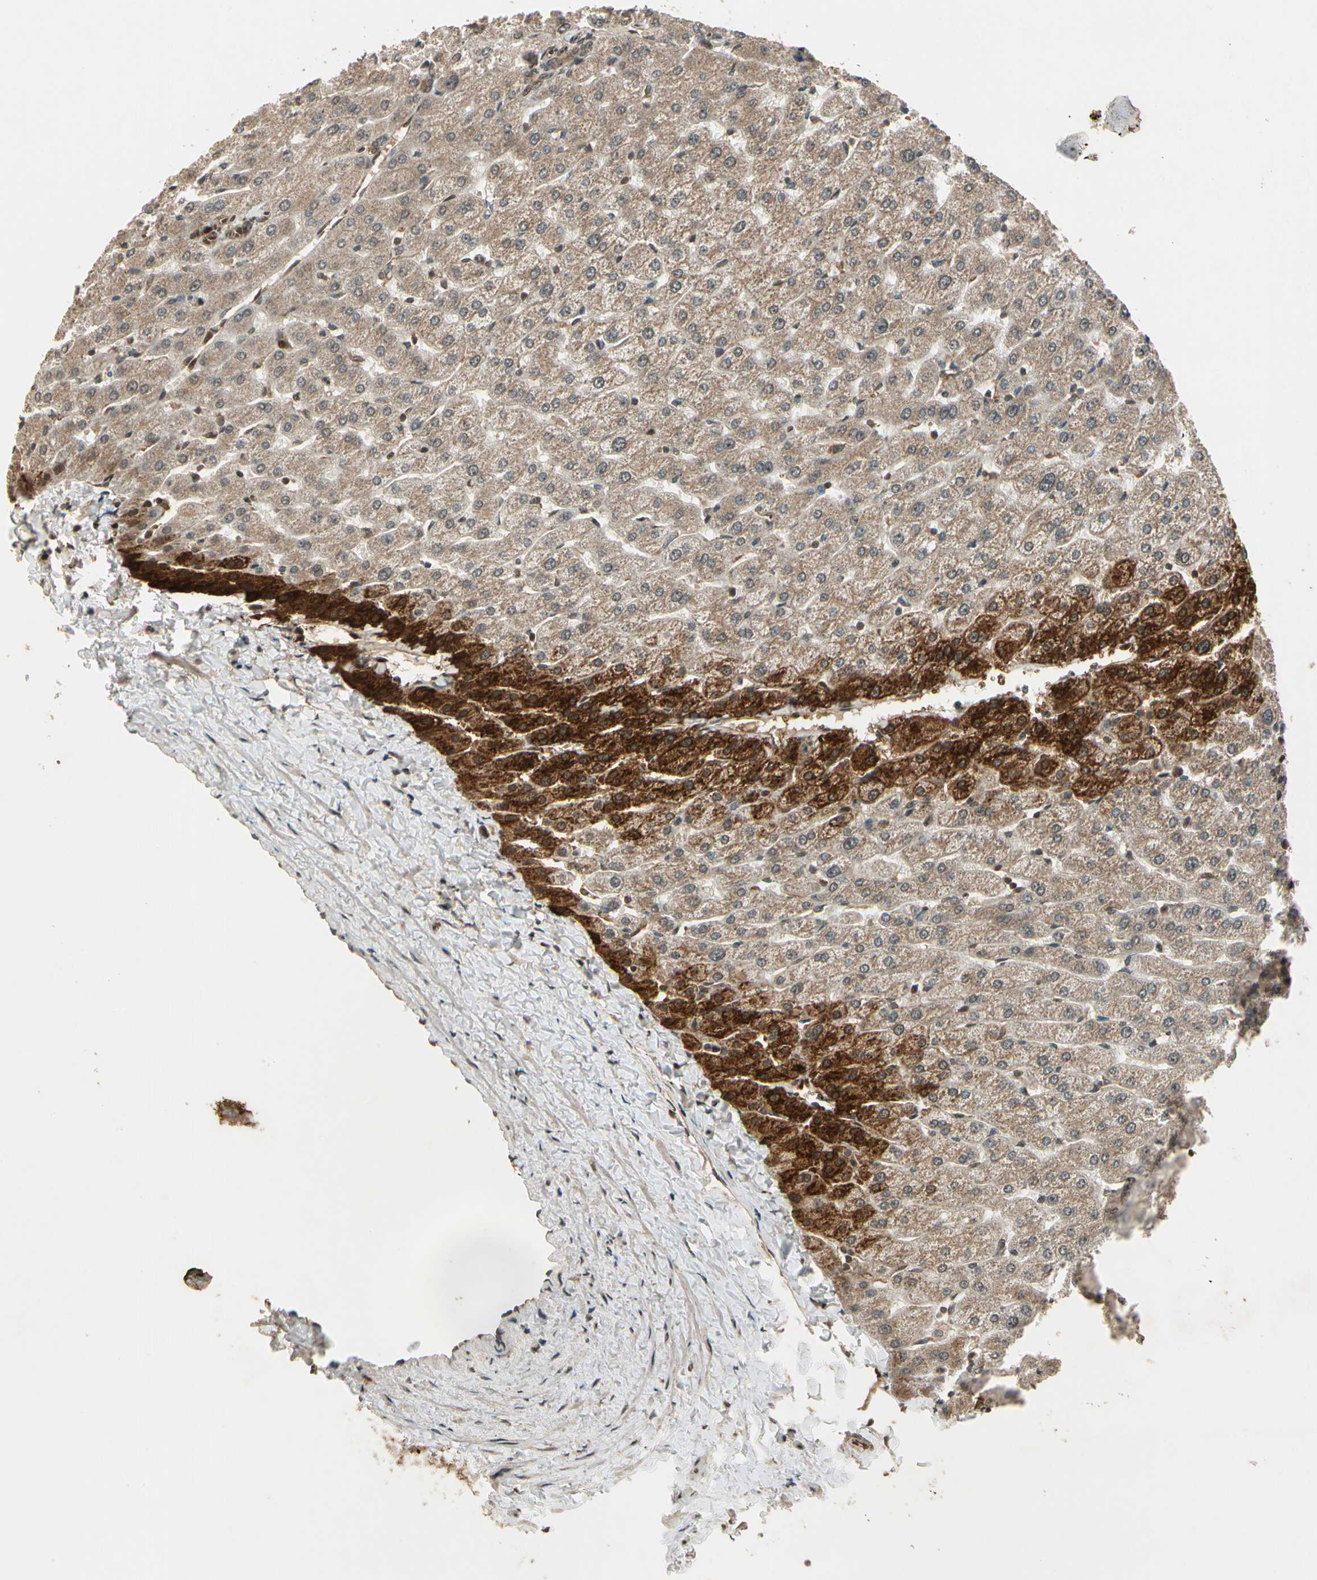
{"staining": {"intensity": "weak", "quantity": "25%-75%", "location": "cytoplasmic/membranous"}, "tissue": "liver", "cell_type": "Cholangiocytes", "image_type": "normal", "snomed": [{"axis": "morphology", "description": "Normal tissue, NOS"}, {"axis": "morphology", "description": "Fibrosis, NOS"}, {"axis": "topography", "description": "Liver"}], "caption": "Human liver stained with a brown dye exhibits weak cytoplasmic/membranous positive expression in approximately 25%-75% of cholangiocytes.", "gene": "GLUL", "patient": {"sex": "female", "age": 29}}